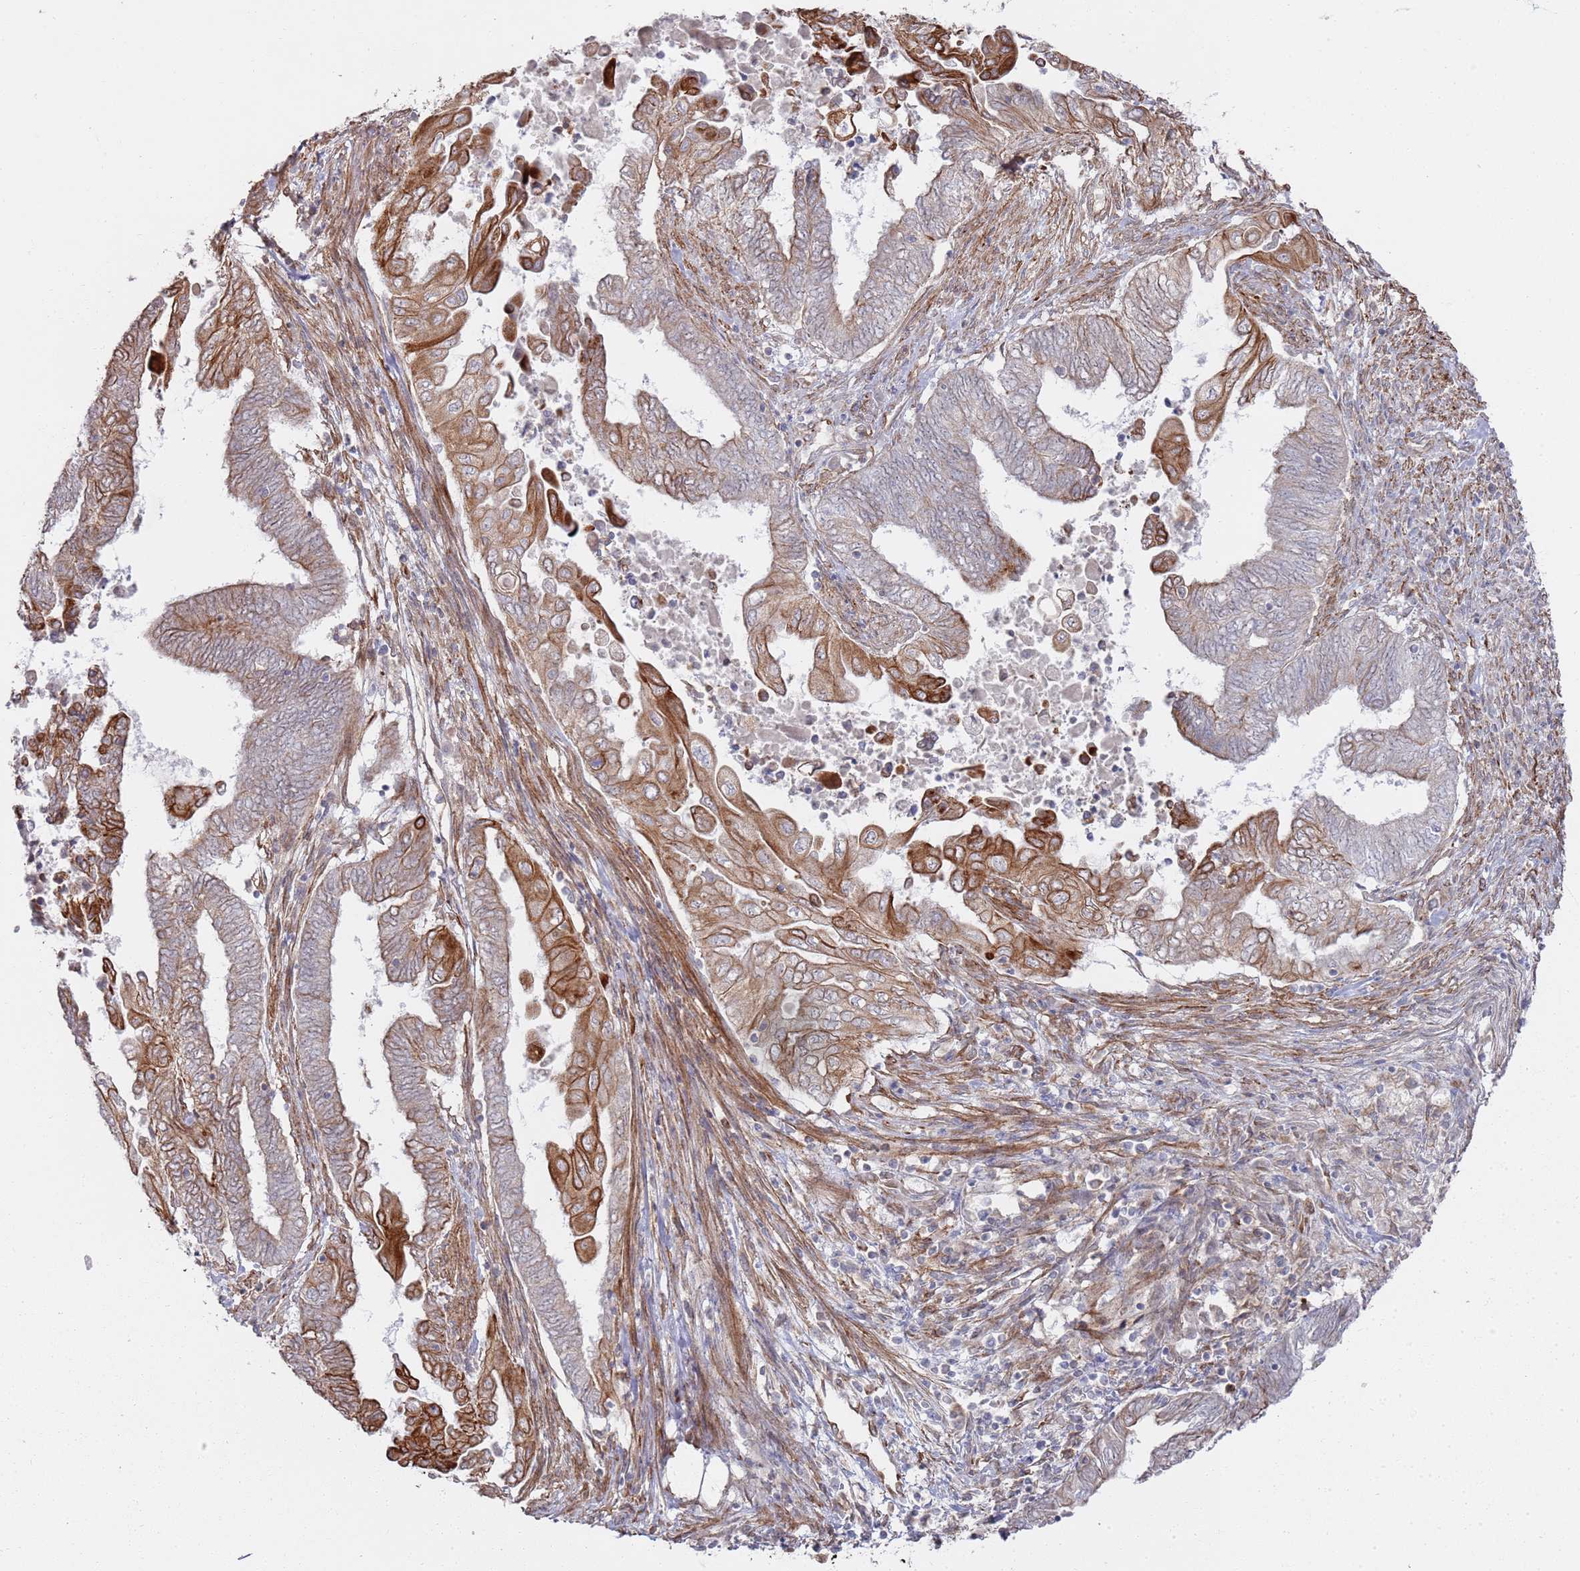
{"staining": {"intensity": "moderate", "quantity": "25%-75%", "location": "cytoplasmic/membranous"}, "tissue": "endometrial cancer", "cell_type": "Tumor cells", "image_type": "cancer", "snomed": [{"axis": "morphology", "description": "Adenocarcinoma, NOS"}, {"axis": "topography", "description": "Uterus"}, {"axis": "topography", "description": "Endometrium"}], "caption": "Adenocarcinoma (endometrial) stained with a protein marker exhibits moderate staining in tumor cells.", "gene": "PHF21A", "patient": {"sex": "female", "age": 70}}